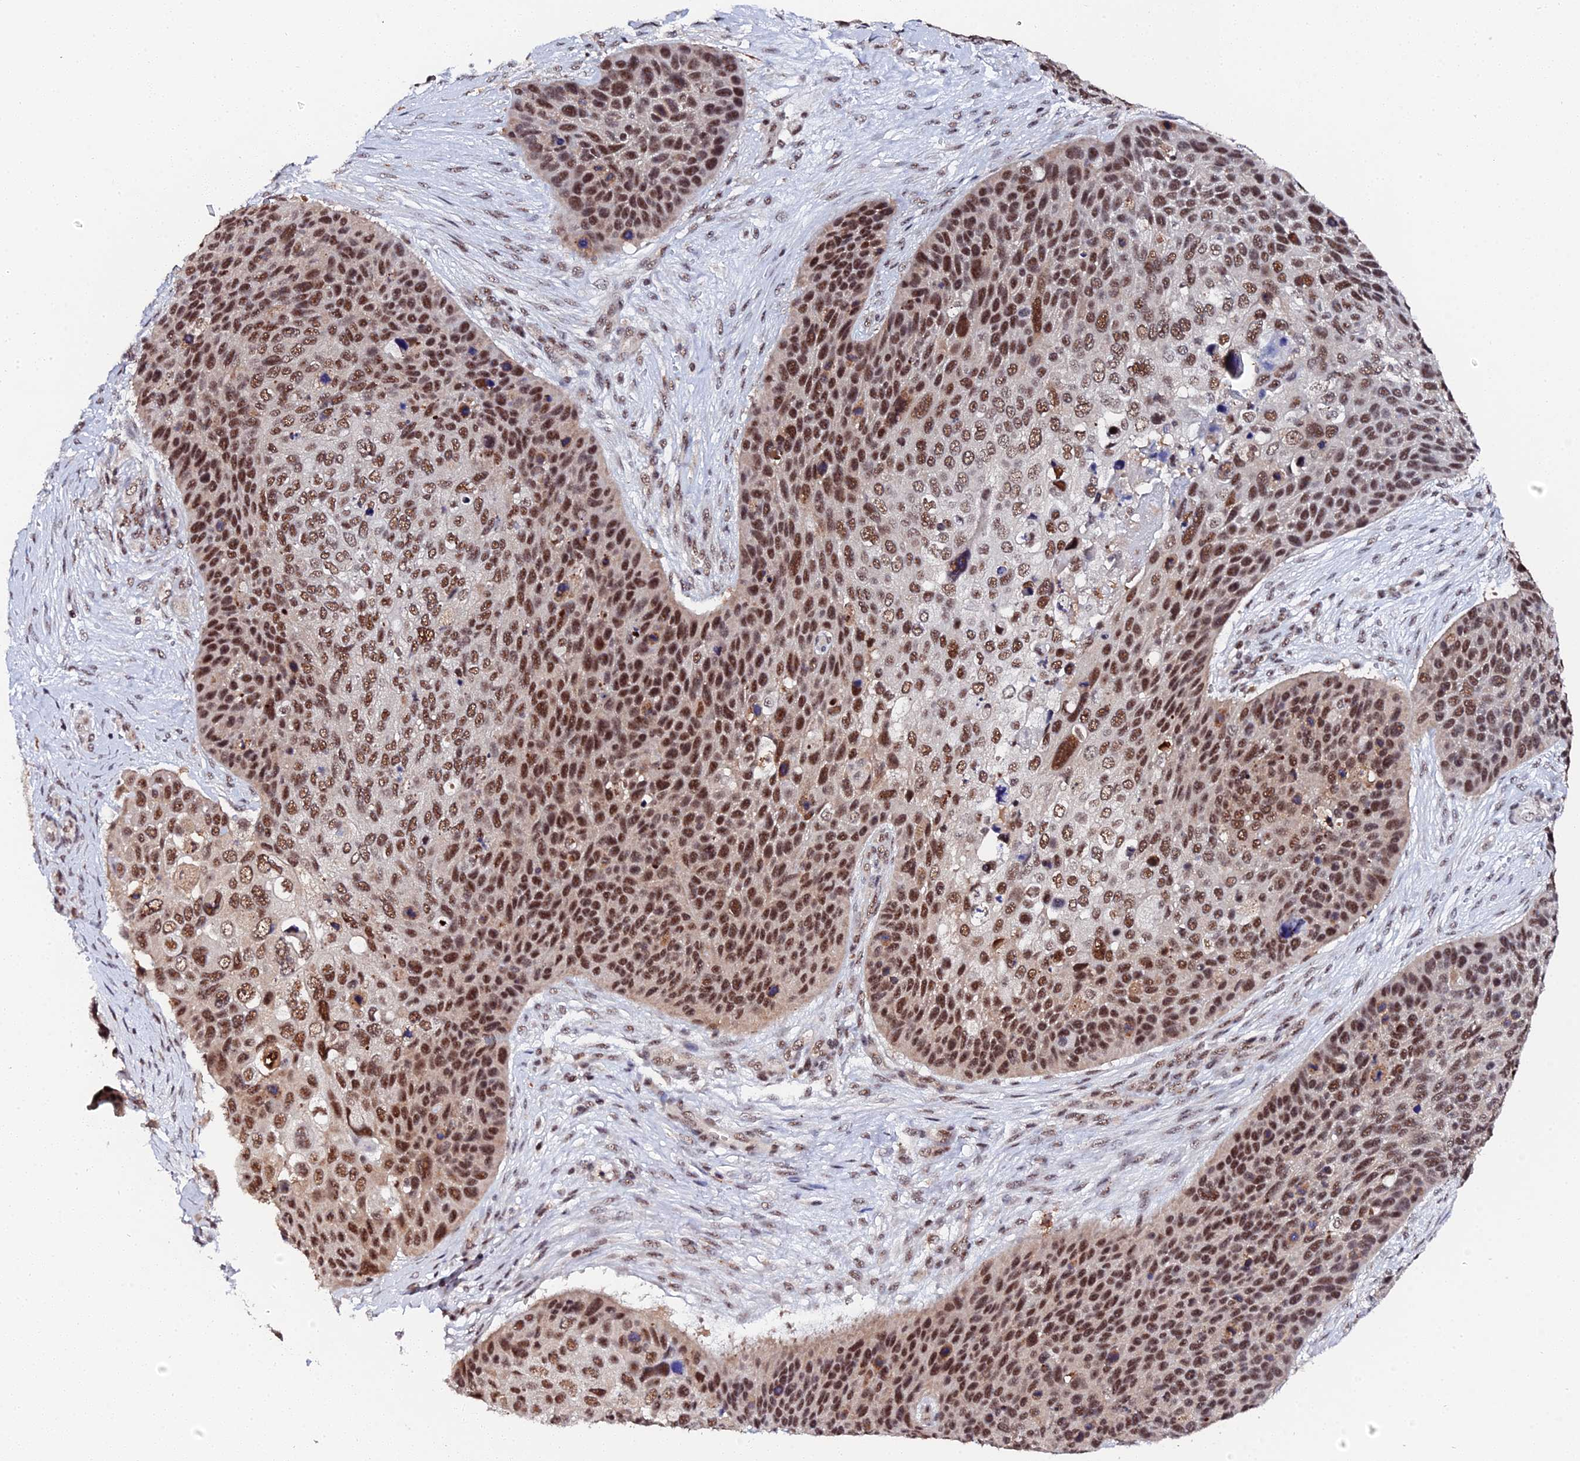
{"staining": {"intensity": "strong", "quantity": ">75%", "location": "nuclear"}, "tissue": "skin cancer", "cell_type": "Tumor cells", "image_type": "cancer", "snomed": [{"axis": "morphology", "description": "Basal cell carcinoma"}, {"axis": "topography", "description": "Skin"}], "caption": "Basal cell carcinoma (skin) stained with DAB immunohistochemistry (IHC) reveals high levels of strong nuclear positivity in approximately >75% of tumor cells.", "gene": "MAGOHB", "patient": {"sex": "female", "age": 74}}